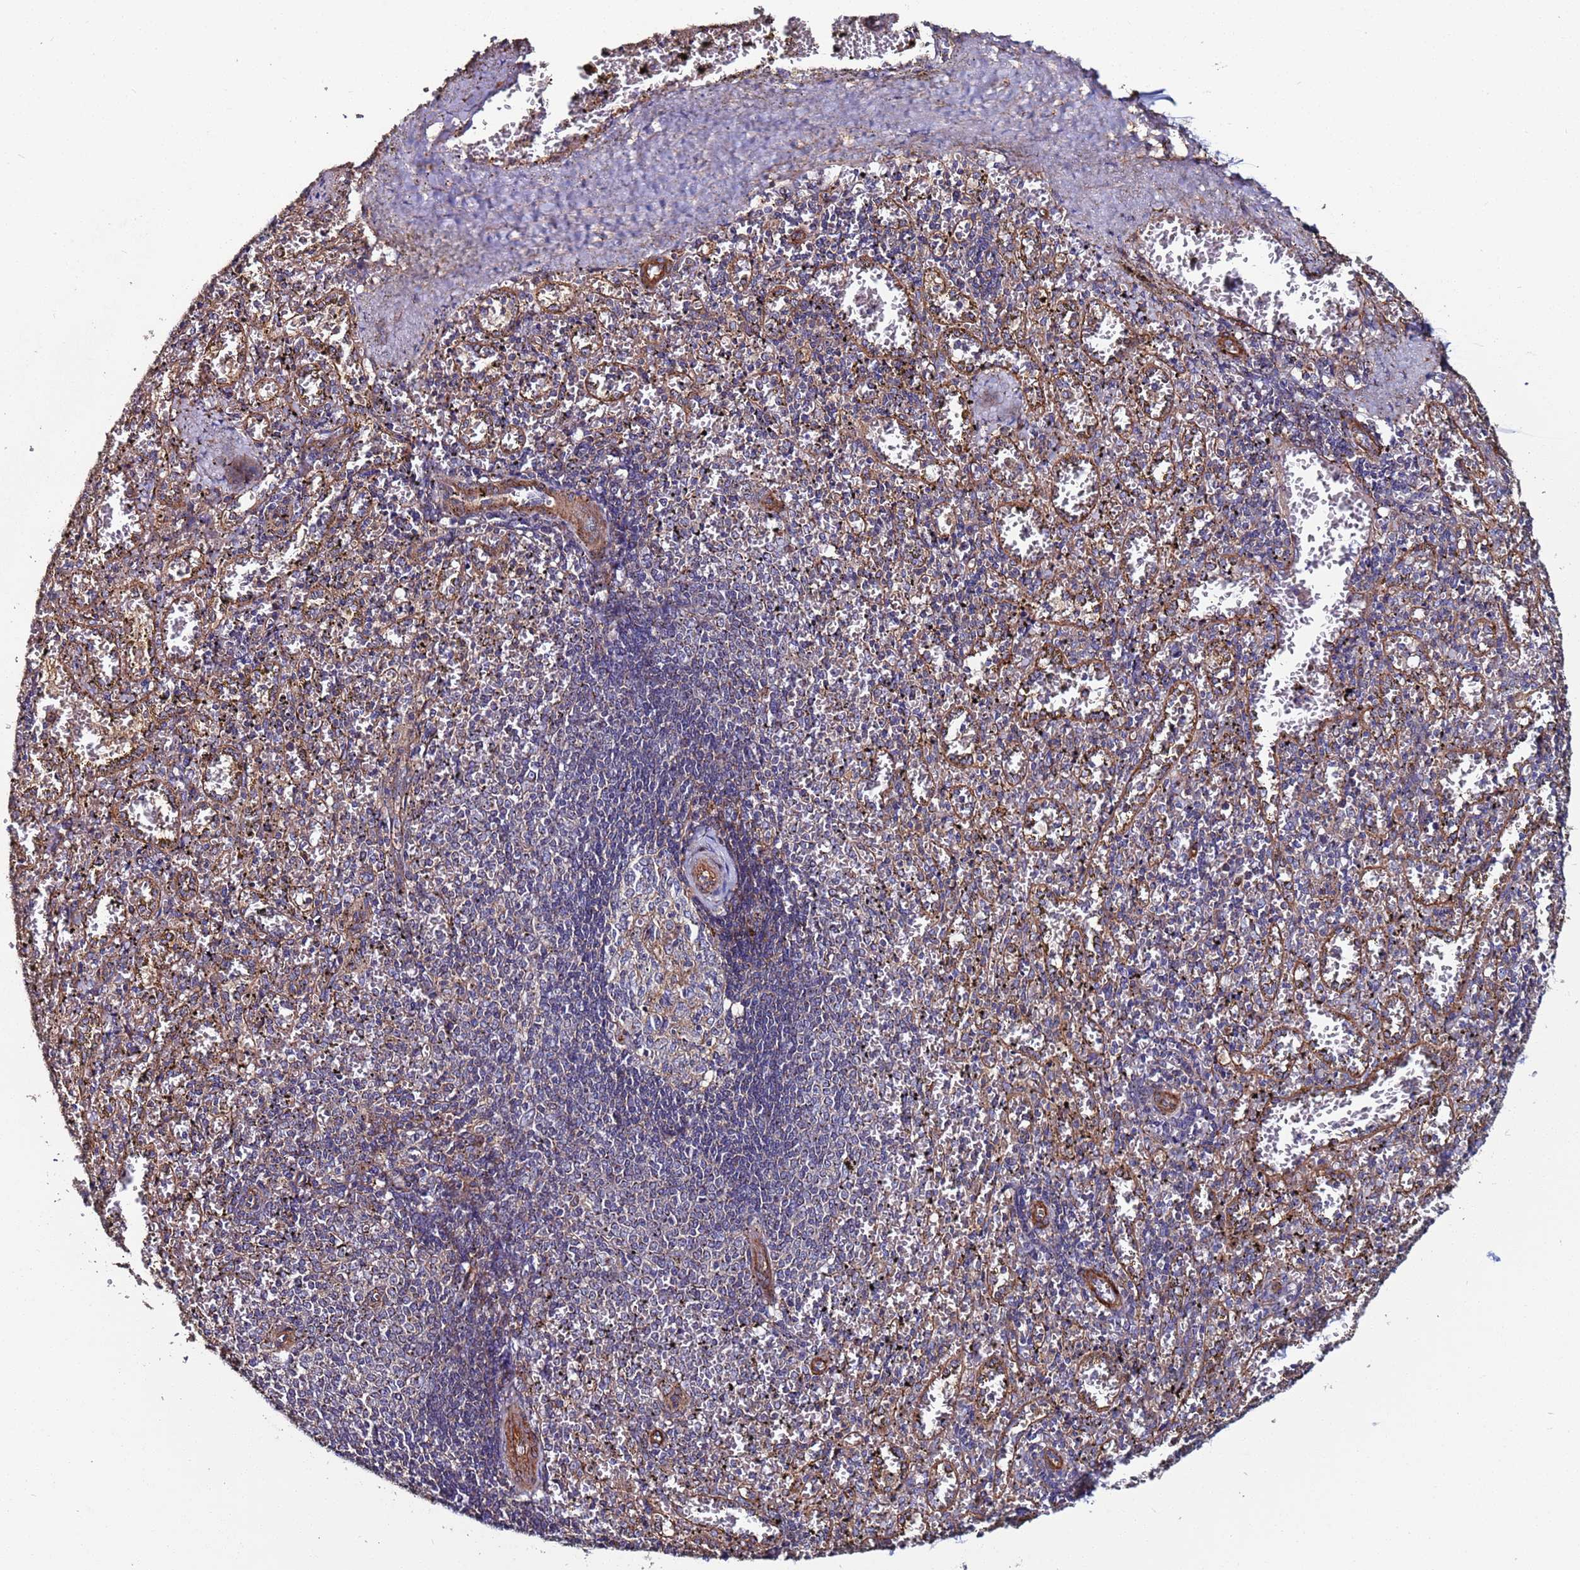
{"staining": {"intensity": "negative", "quantity": "none", "location": "none"}, "tissue": "spleen", "cell_type": "Cells in red pulp", "image_type": "normal", "snomed": [{"axis": "morphology", "description": "Normal tissue, NOS"}, {"axis": "topography", "description": "Spleen"}], "caption": "A photomicrograph of spleen stained for a protein exhibits no brown staining in cells in red pulp. (DAB immunohistochemistry (IHC) with hematoxylin counter stain).", "gene": "ZBTB39", "patient": {"sex": "male", "age": 11}}